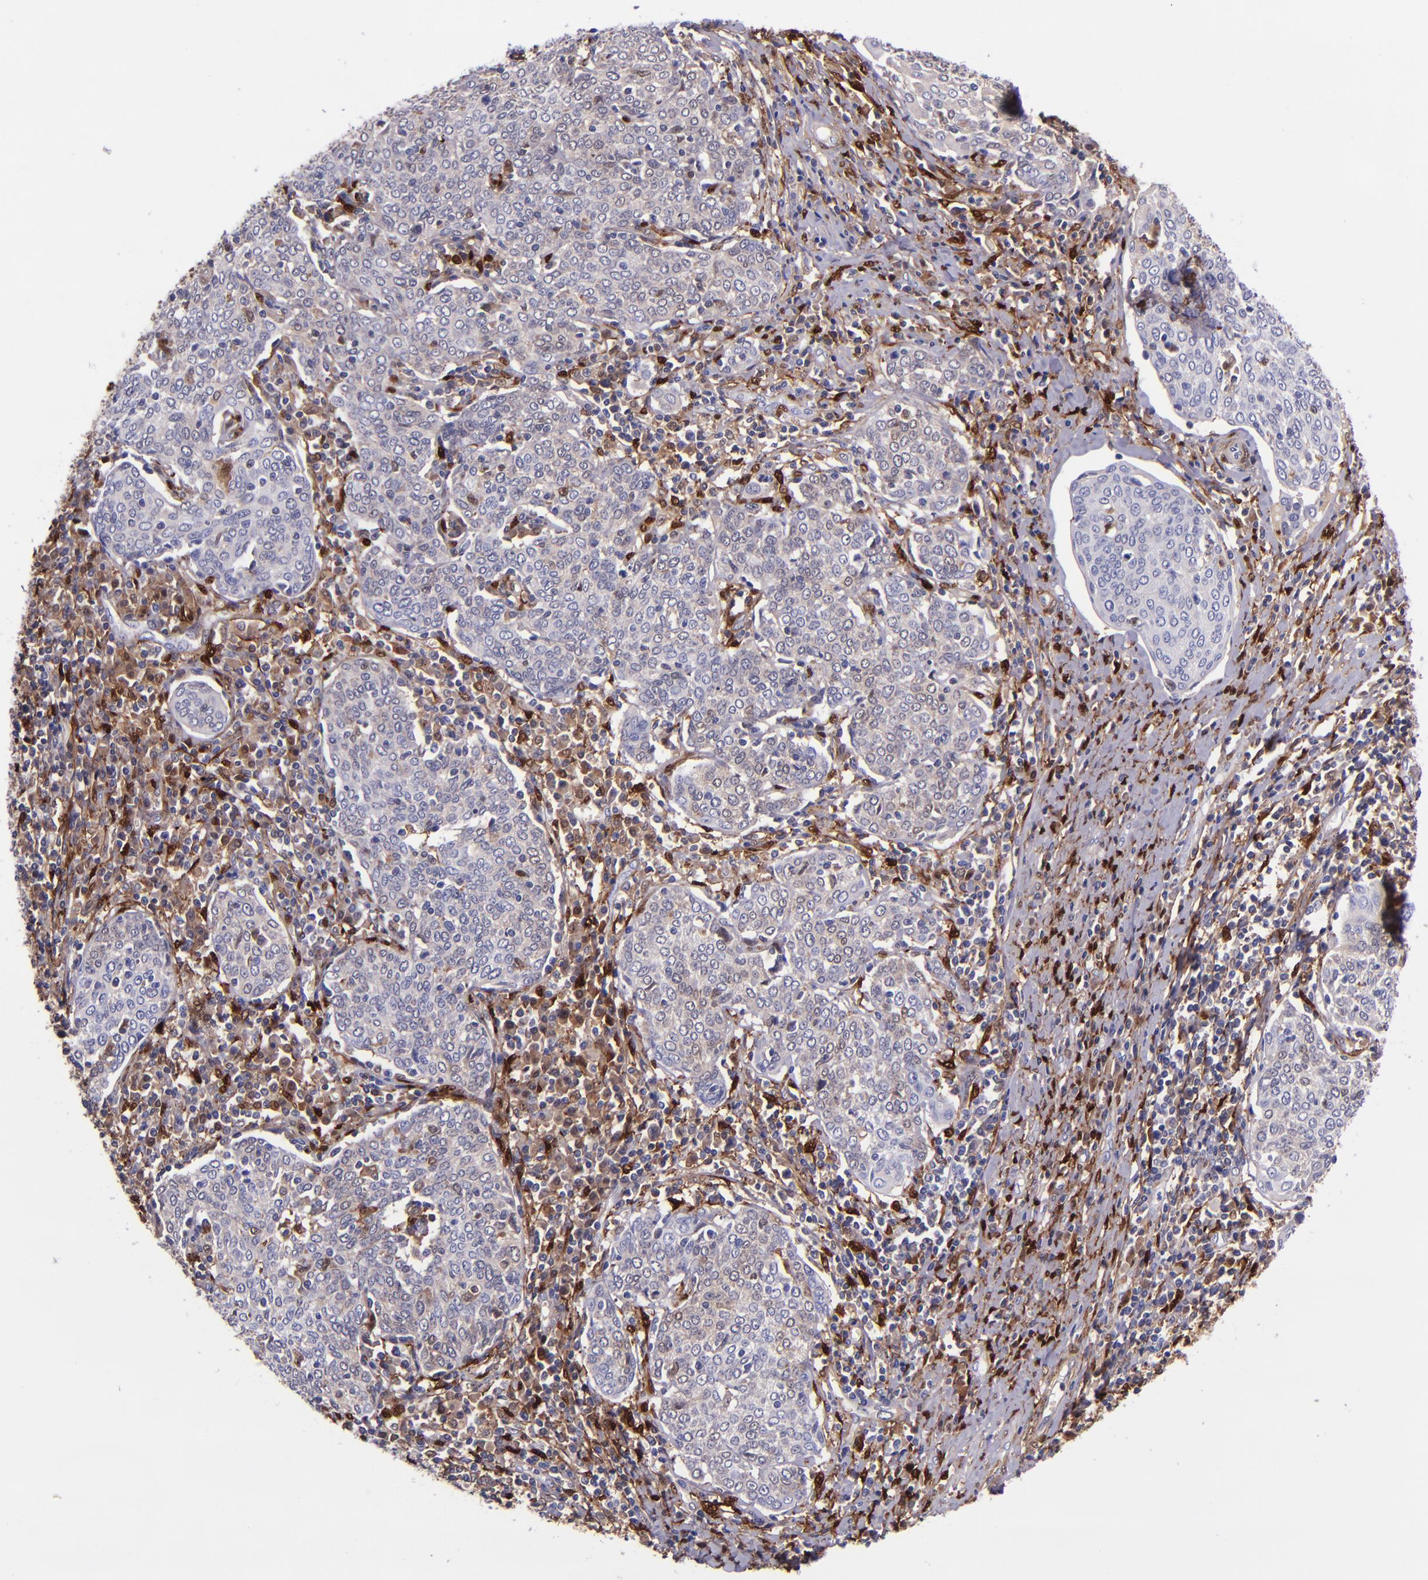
{"staining": {"intensity": "negative", "quantity": "none", "location": "none"}, "tissue": "cervical cancer", "cell_type": "Tumor cells", "image_type": "cancer", "snomed": [{"axis": "morphology", "description": "Squamous cell carcinoma, NOS"}, {"axis": "topography", "description": "Cervix"}], "caption": "Immunohistochemical staining of human cervical cancer displays no significant positivity in tumor cells.", "gene": "LGALS1", "patient": {"sex": "female", "age": 40}}